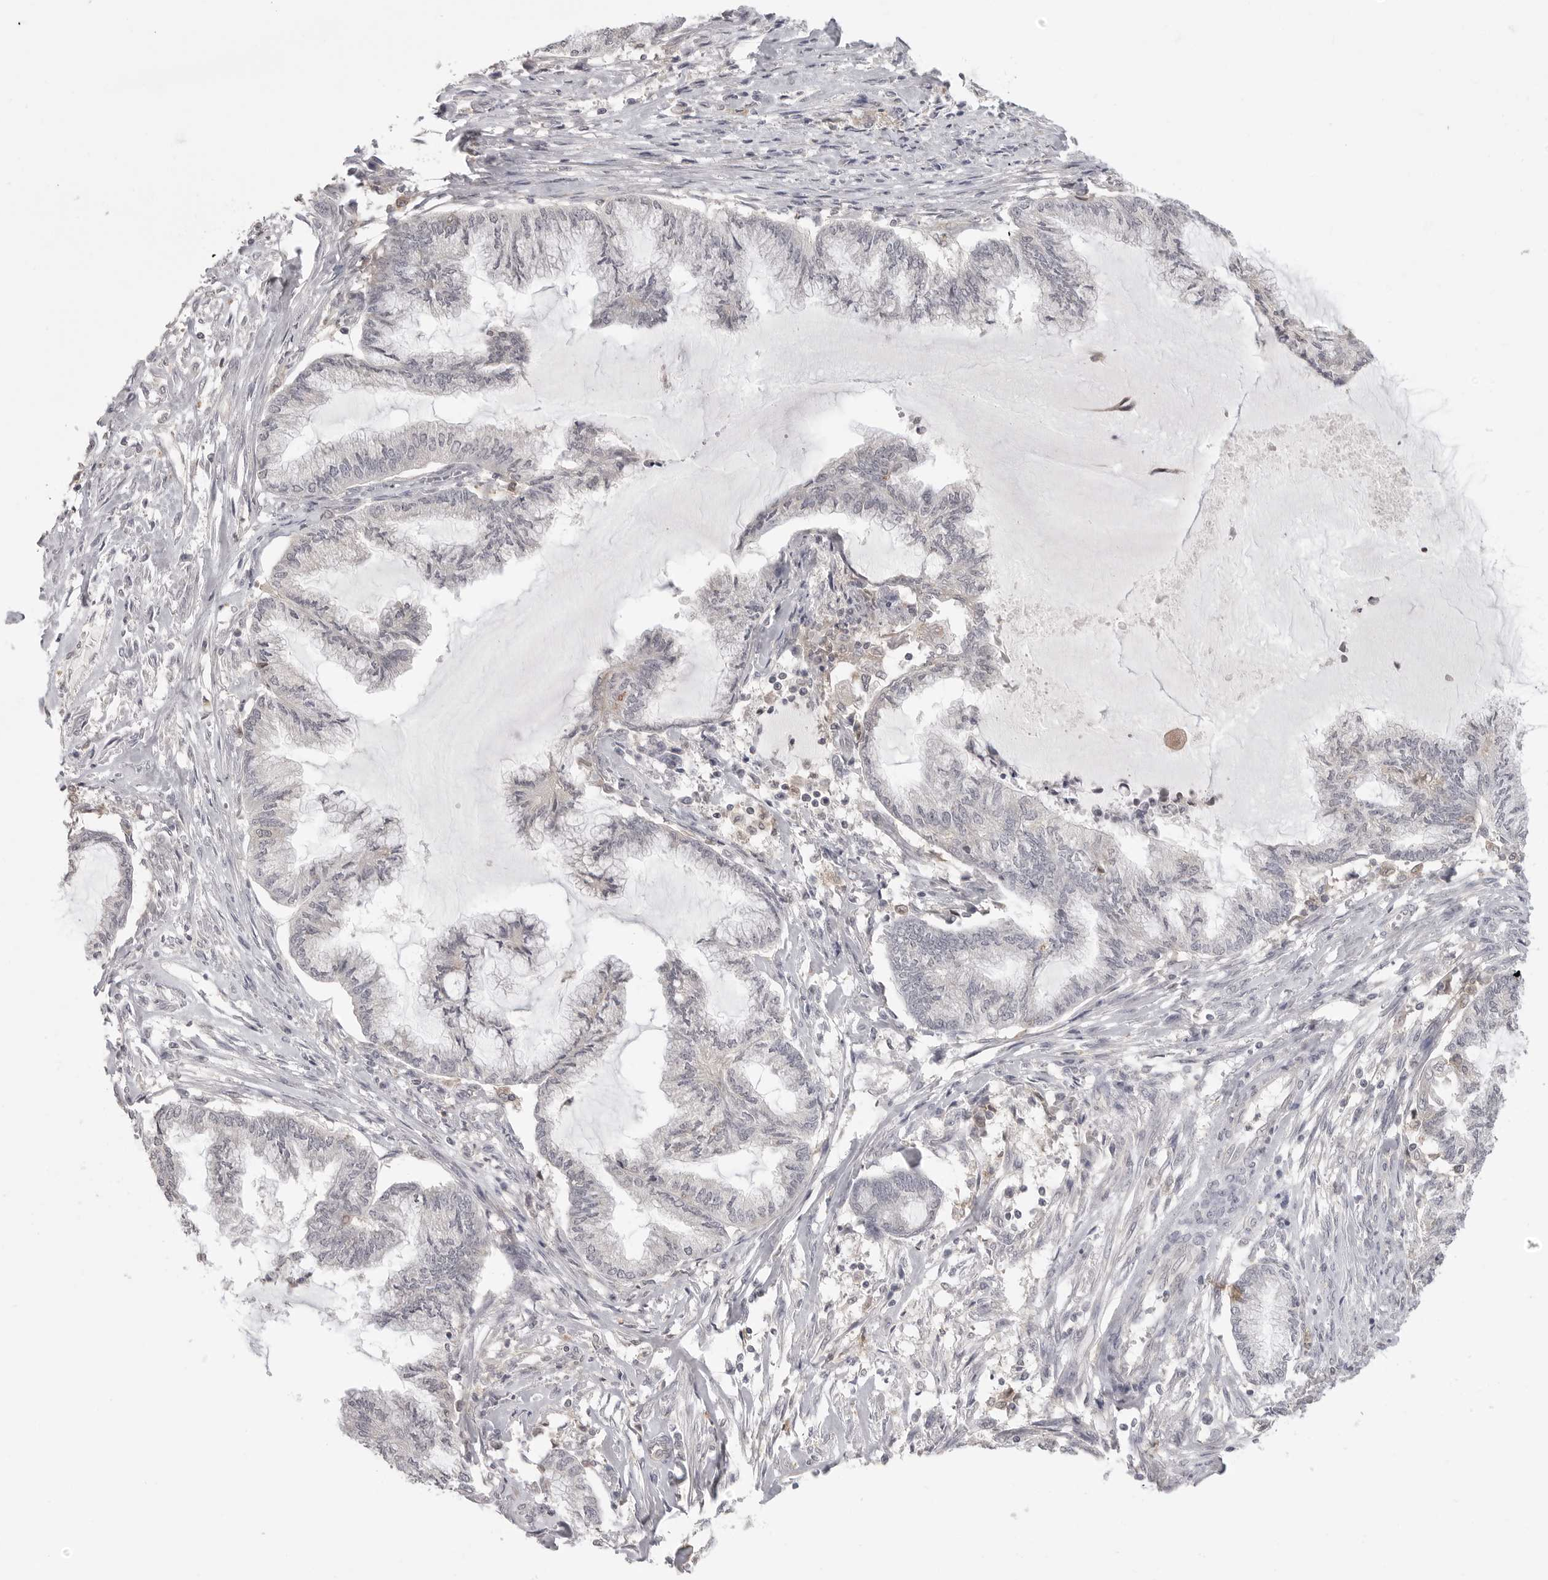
{"staining": {"intensity": "negative", "quantity": "none", "location": "none"}, "tissue": "endometrial cancer", "cell_type": "Tumor cells", "image_type": "cancer", "snomed": [{"axis": "morphology", "description": "Adenocarcinoma, NOS"}, {"axis": "topography", "description": "Endometrium"}], "caption": "Immunohistochemistry (IHC) photomicrograph of neoplastic tissue: human endometrial cancer stained with DAB (3,3'-diaminobenzidine) shows no significant protein staining in tumor cells.", "gene": "IFNGR1", "patient": {"sex": "female", "age": 86}}